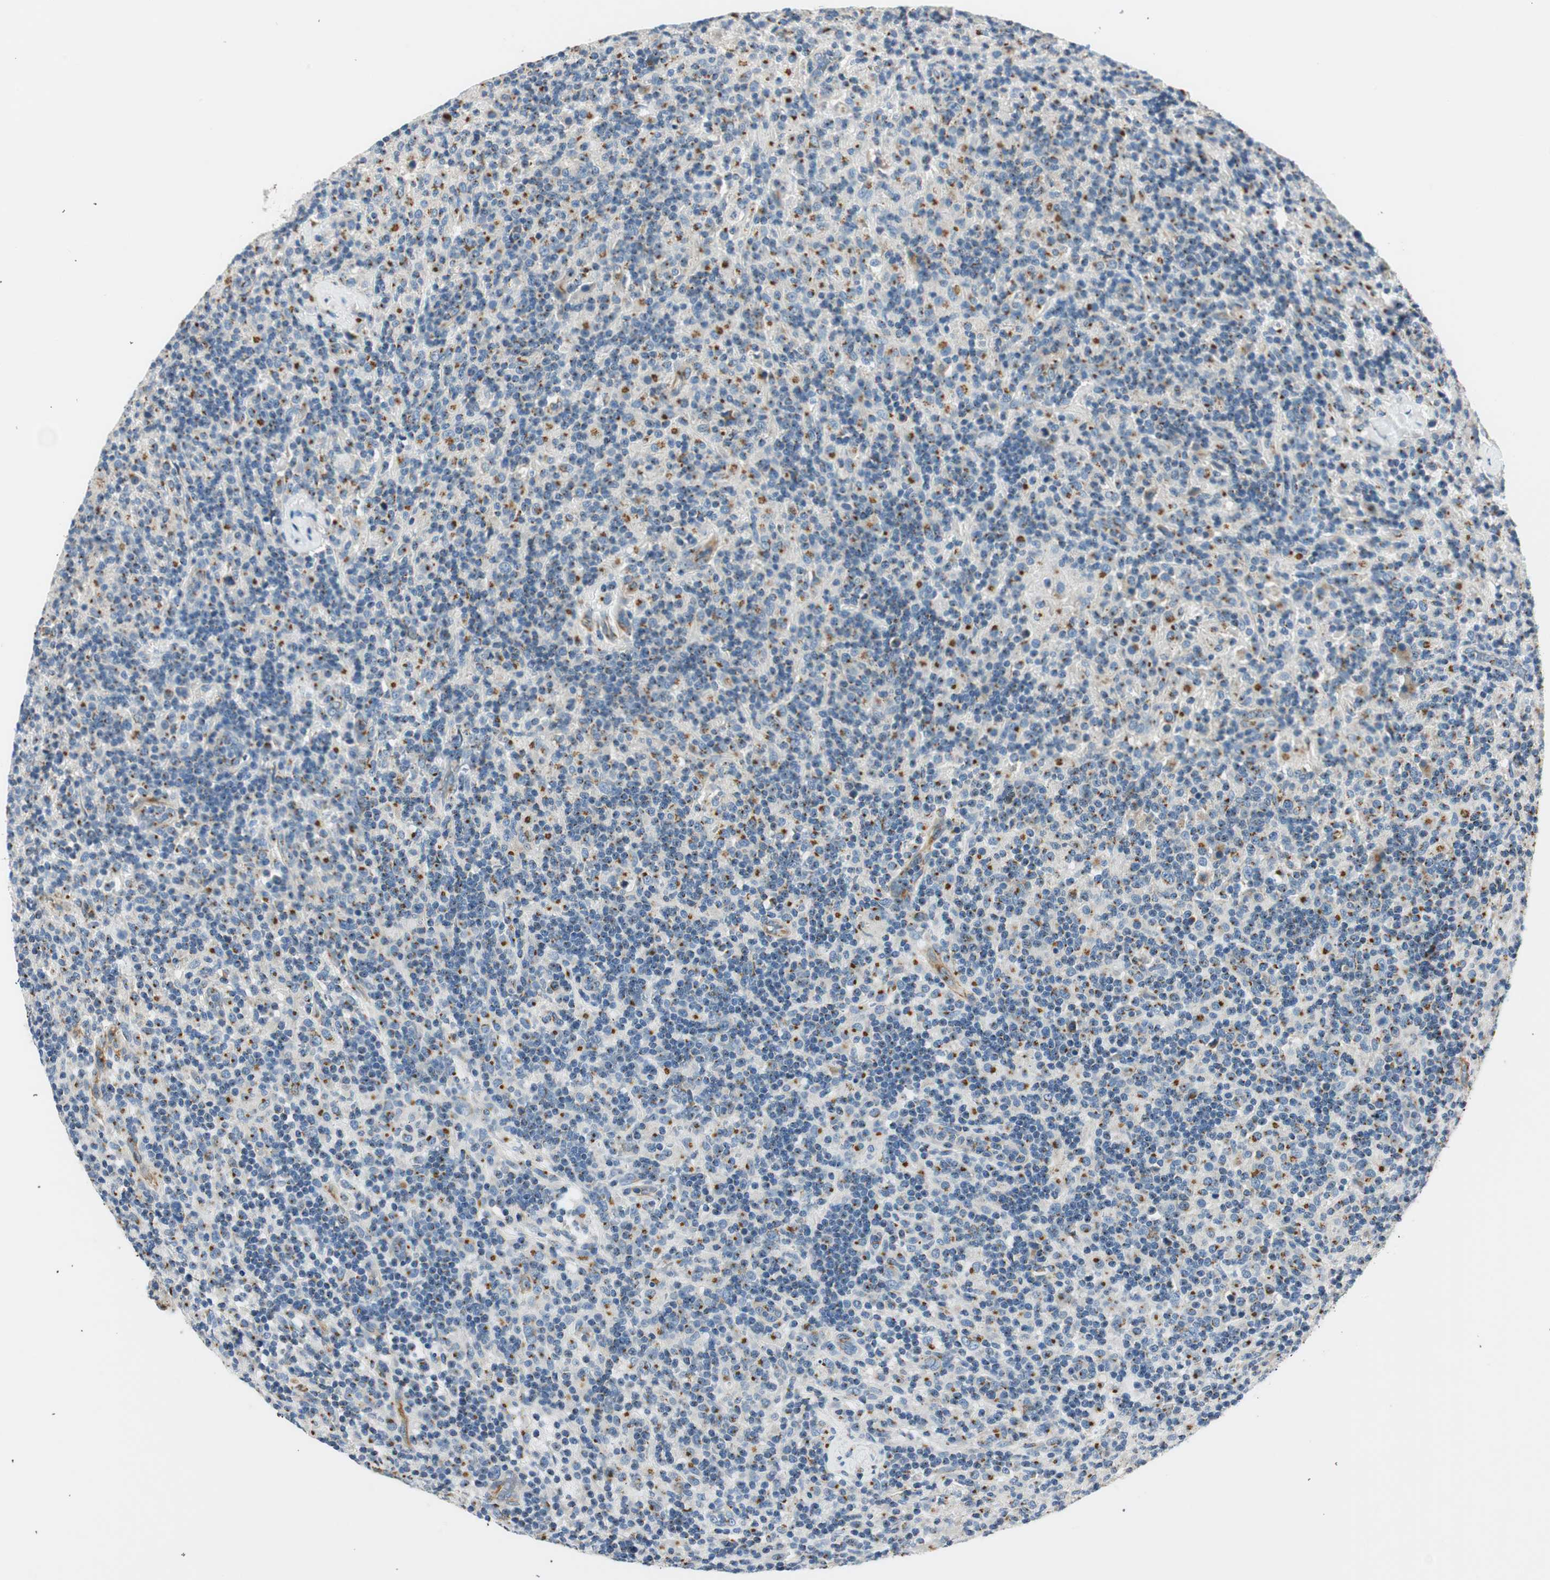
{"staining": {"intensity": "strong", "quantity": "<25%", "location": "cytoplasmic/membranous"}, "tissue": "lymphoma", "cell_type": "Tumor cells", "image_type": "cancer", "snomed": [{"axis": "morphology", "description": "Hodgkin's disease, NOS"}, {"axis": "topography", "description": "Lymph node"}], "caption": "Hodgkin's disease was stained to show a protein in brown. There is medium levels of strong cytoplasmic/membranous staining in about <25% of tumor cells.", "gene": "TMF1", "patient": {"sex": "male", "age": 70}}